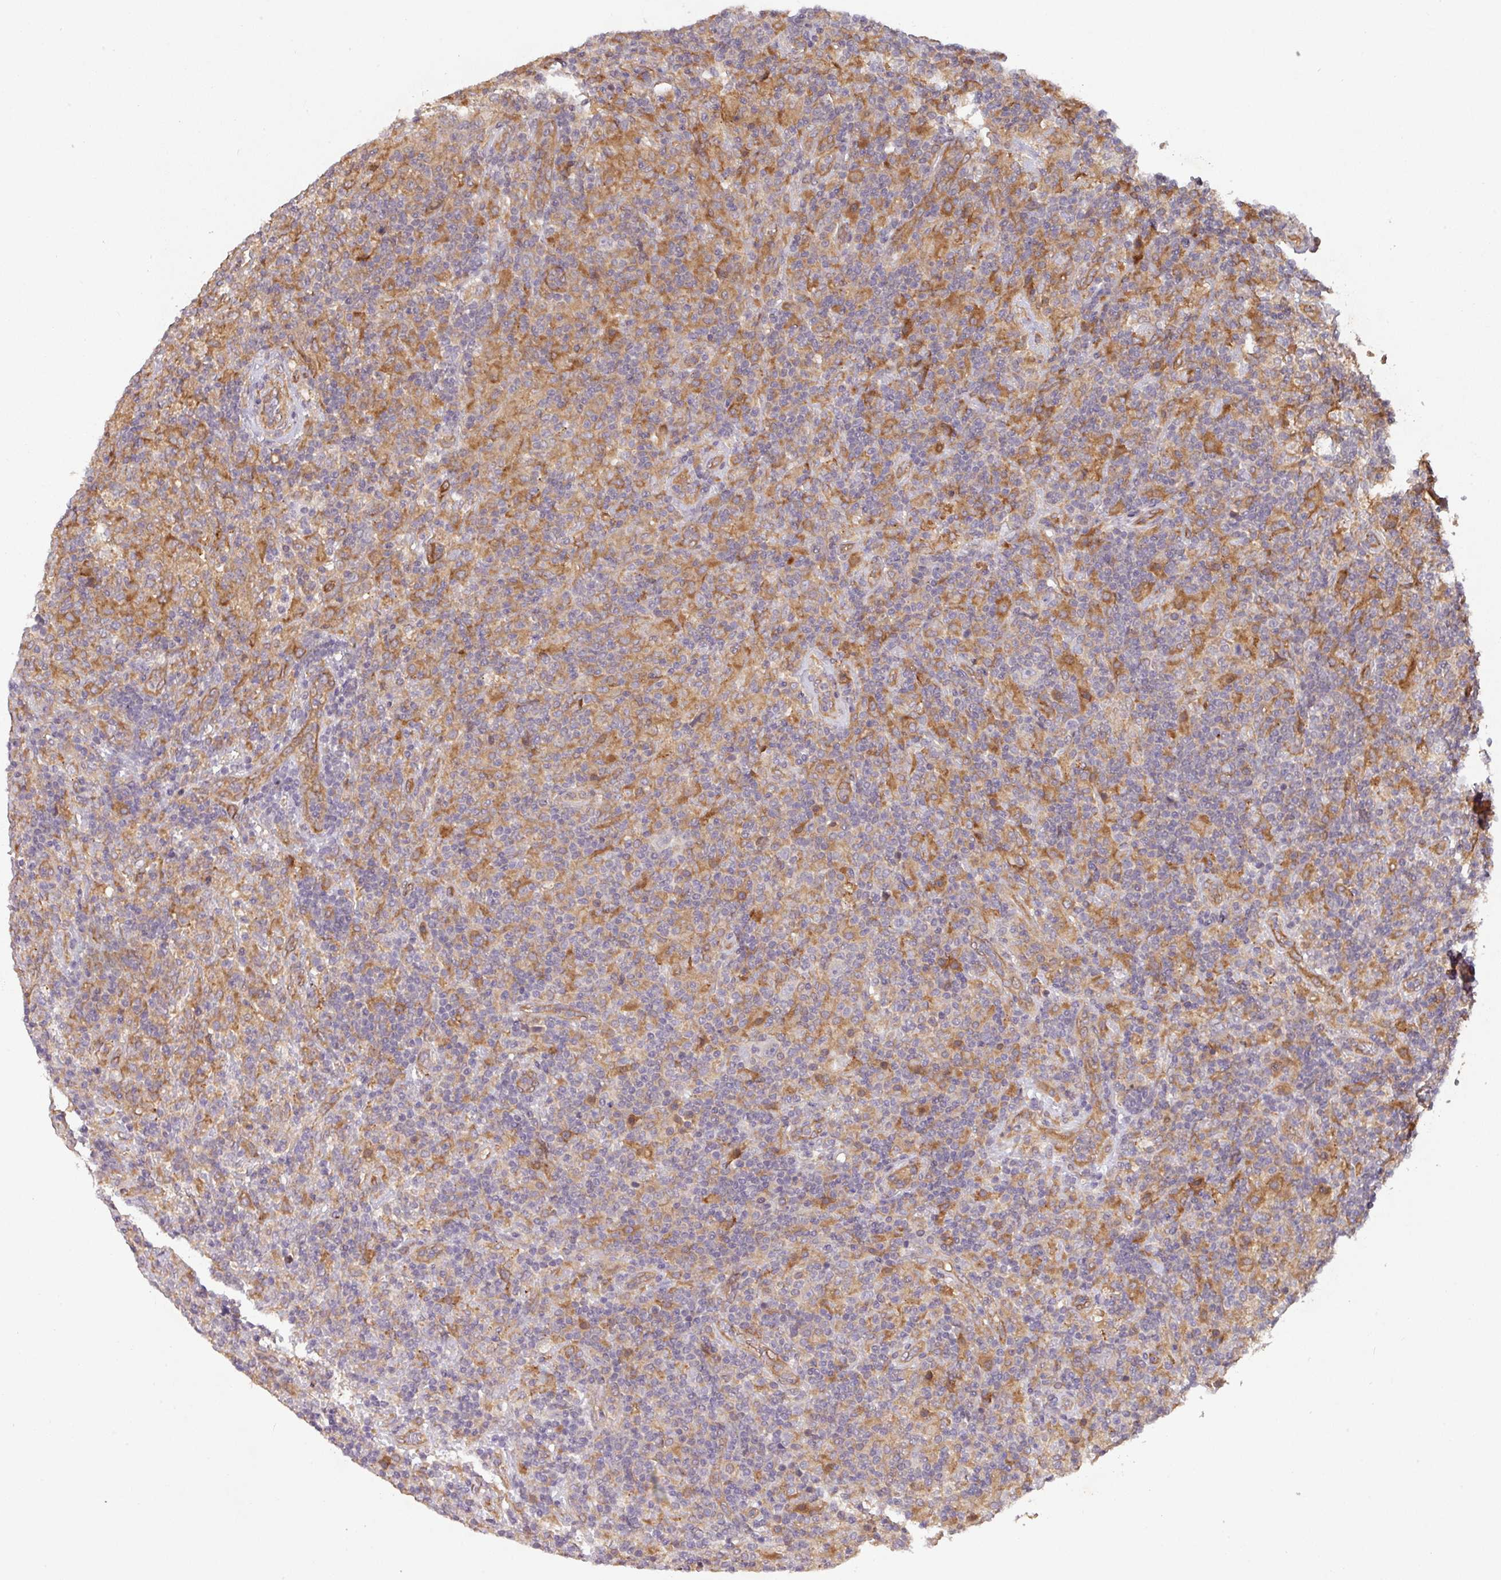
{"staining": {"intensity": "negative", "quantity": "none", "location": "none"}, "tissue": "lymphoma", "cell_type": "Tumor cells", "image_type": "cancer", "snomed": [{"axis": "morphology", "description": "Hodgkin's disease, NOS"}, {"axis": "topography", "description": "Lymph node"}], "caption": "There is no significant positivity in tumor cells of Hodgkin's disease.", "gene": "CYFIP2", "patient": {"sex": "male", "age": 70}}